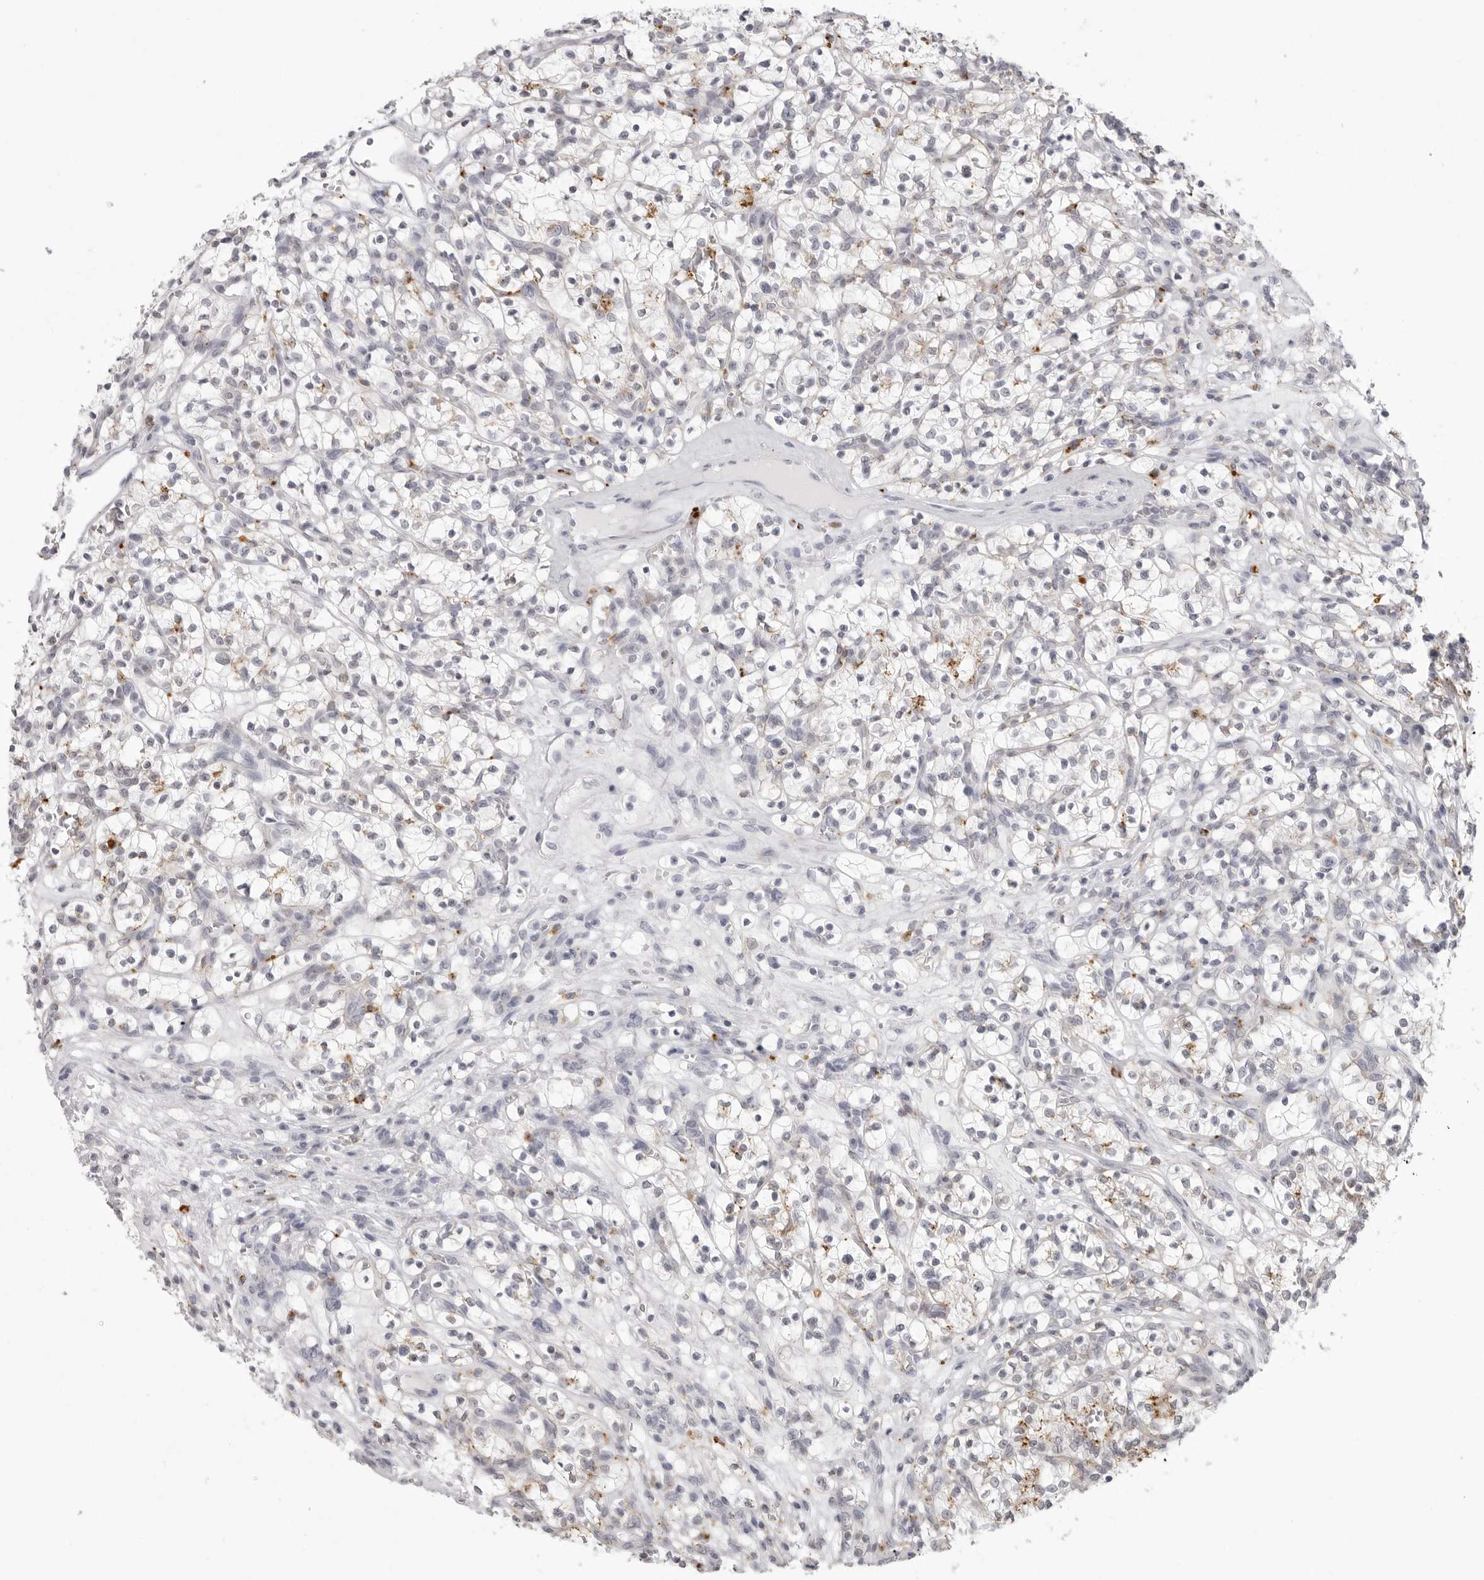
{"staining": {"intensity": "weak", "quantity": "<25%", "location": "cytoplasmic/membranous"}, "tissue": "renal cancer", "cell_type": "Tumor cells", "image_type": "cancer", "snomed": [{"axis": "morphology", "description": "Adenocarcinoma, NOS"}, {"axis": "topography", "description": "Kidney"}], "caption": "A histopathology image of human renal adenocarcinoma is negative for staining in tumor cells.", "gene": "IL25", "patient": {"sex": "female", "age": 57}}